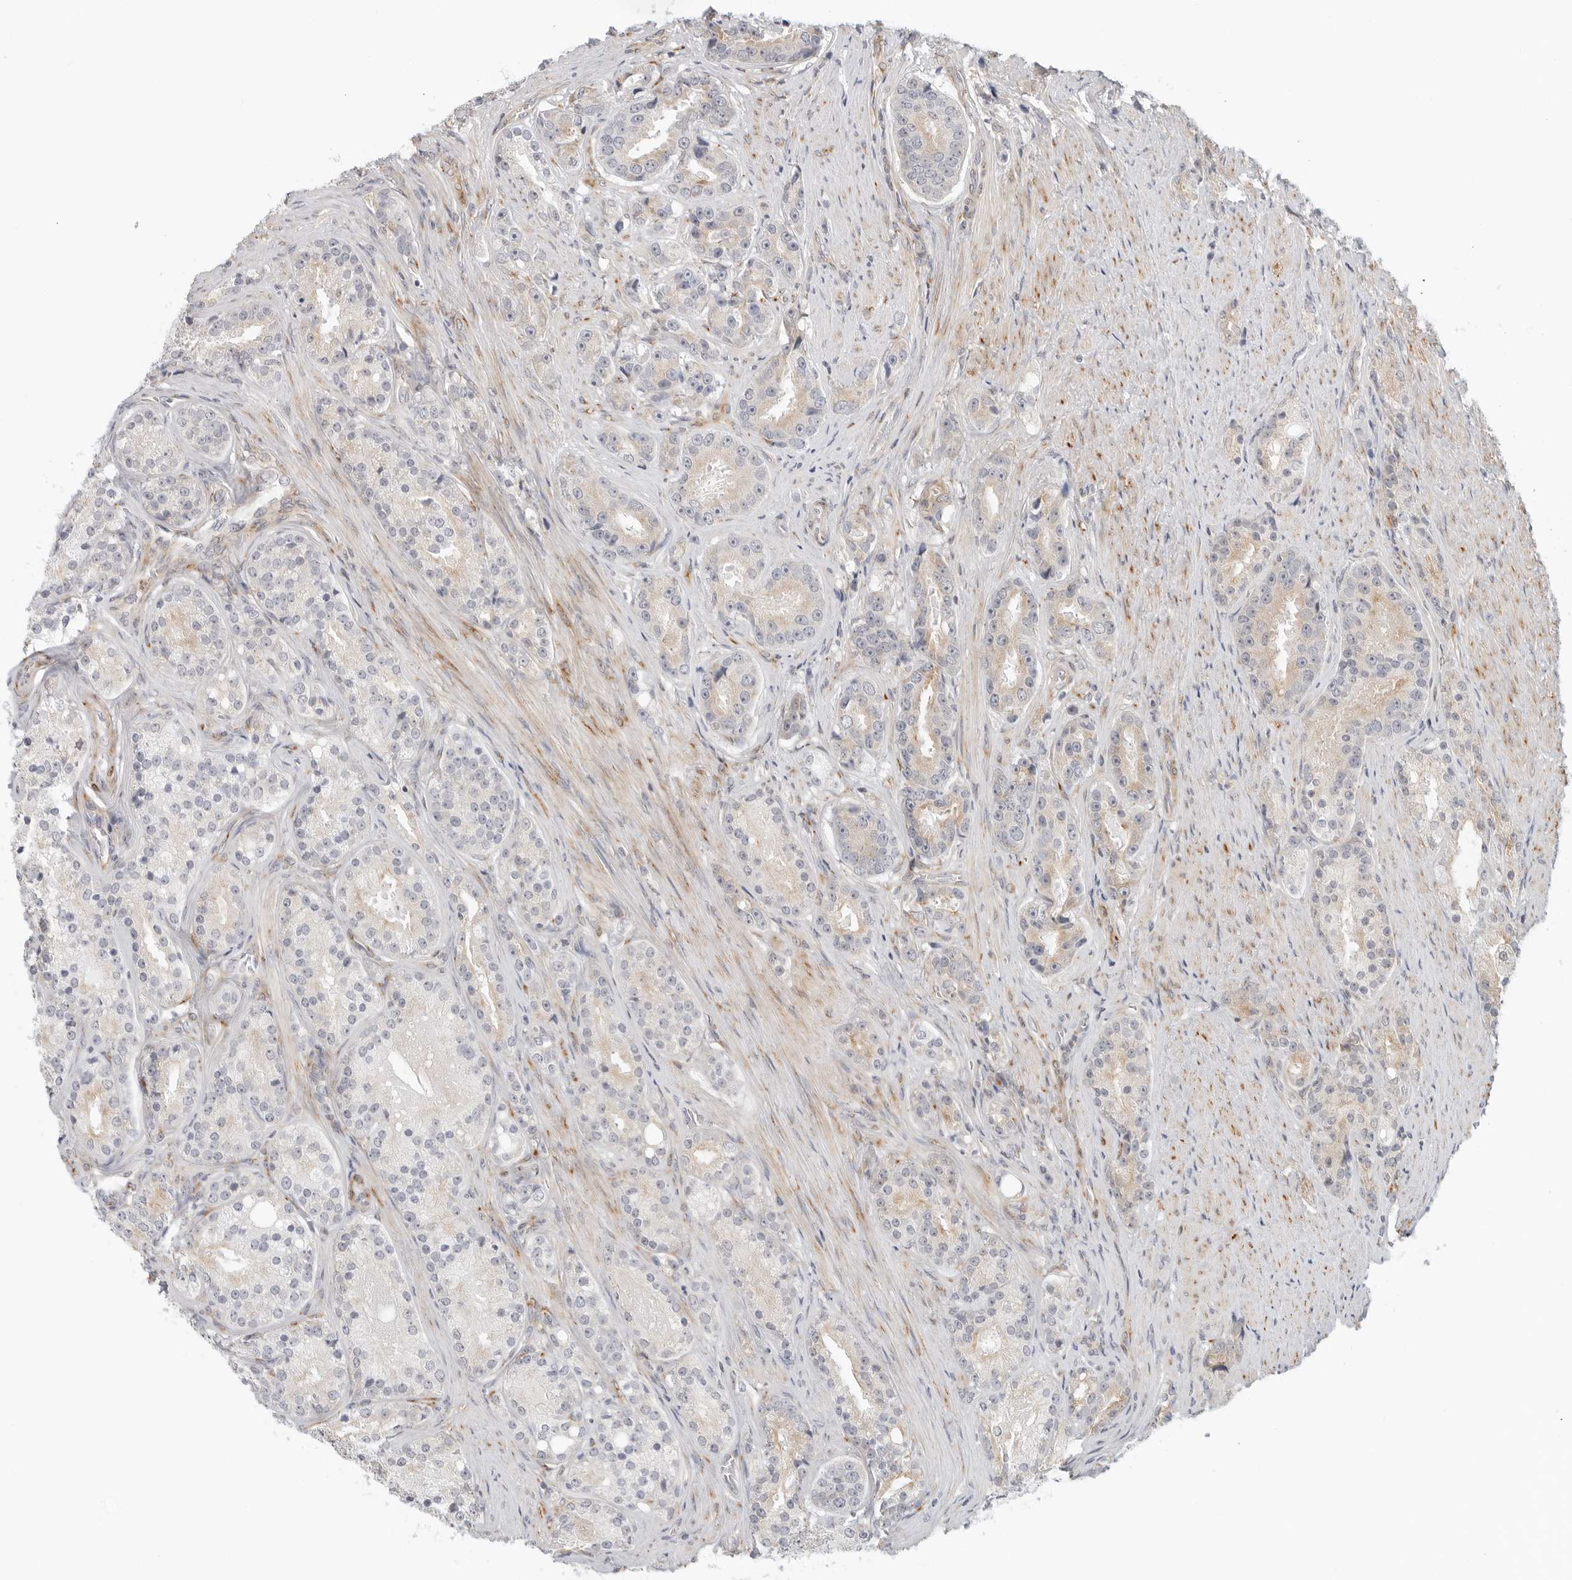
{"staining": {"intensity": "weak", "quantity": "<25%", "location": "cytoplasmic/membranous"}, "tissue": "prostate cancer", "cell_type": "Tumor cells", "image_type": "cancer", "snomed": [{"axis": "morphology", "description": "Adenocarcinoma, High grade"}, {"axis": "topography", "description": "Prostate"}], "caption": "A micrograph of adenocarcinoma (high-grade) (prostate) stained for a protein exhibits no brown staining in tumor cells.", "gene": "C1QTNF1", "patient": {"sex": "male", "age": 60}}